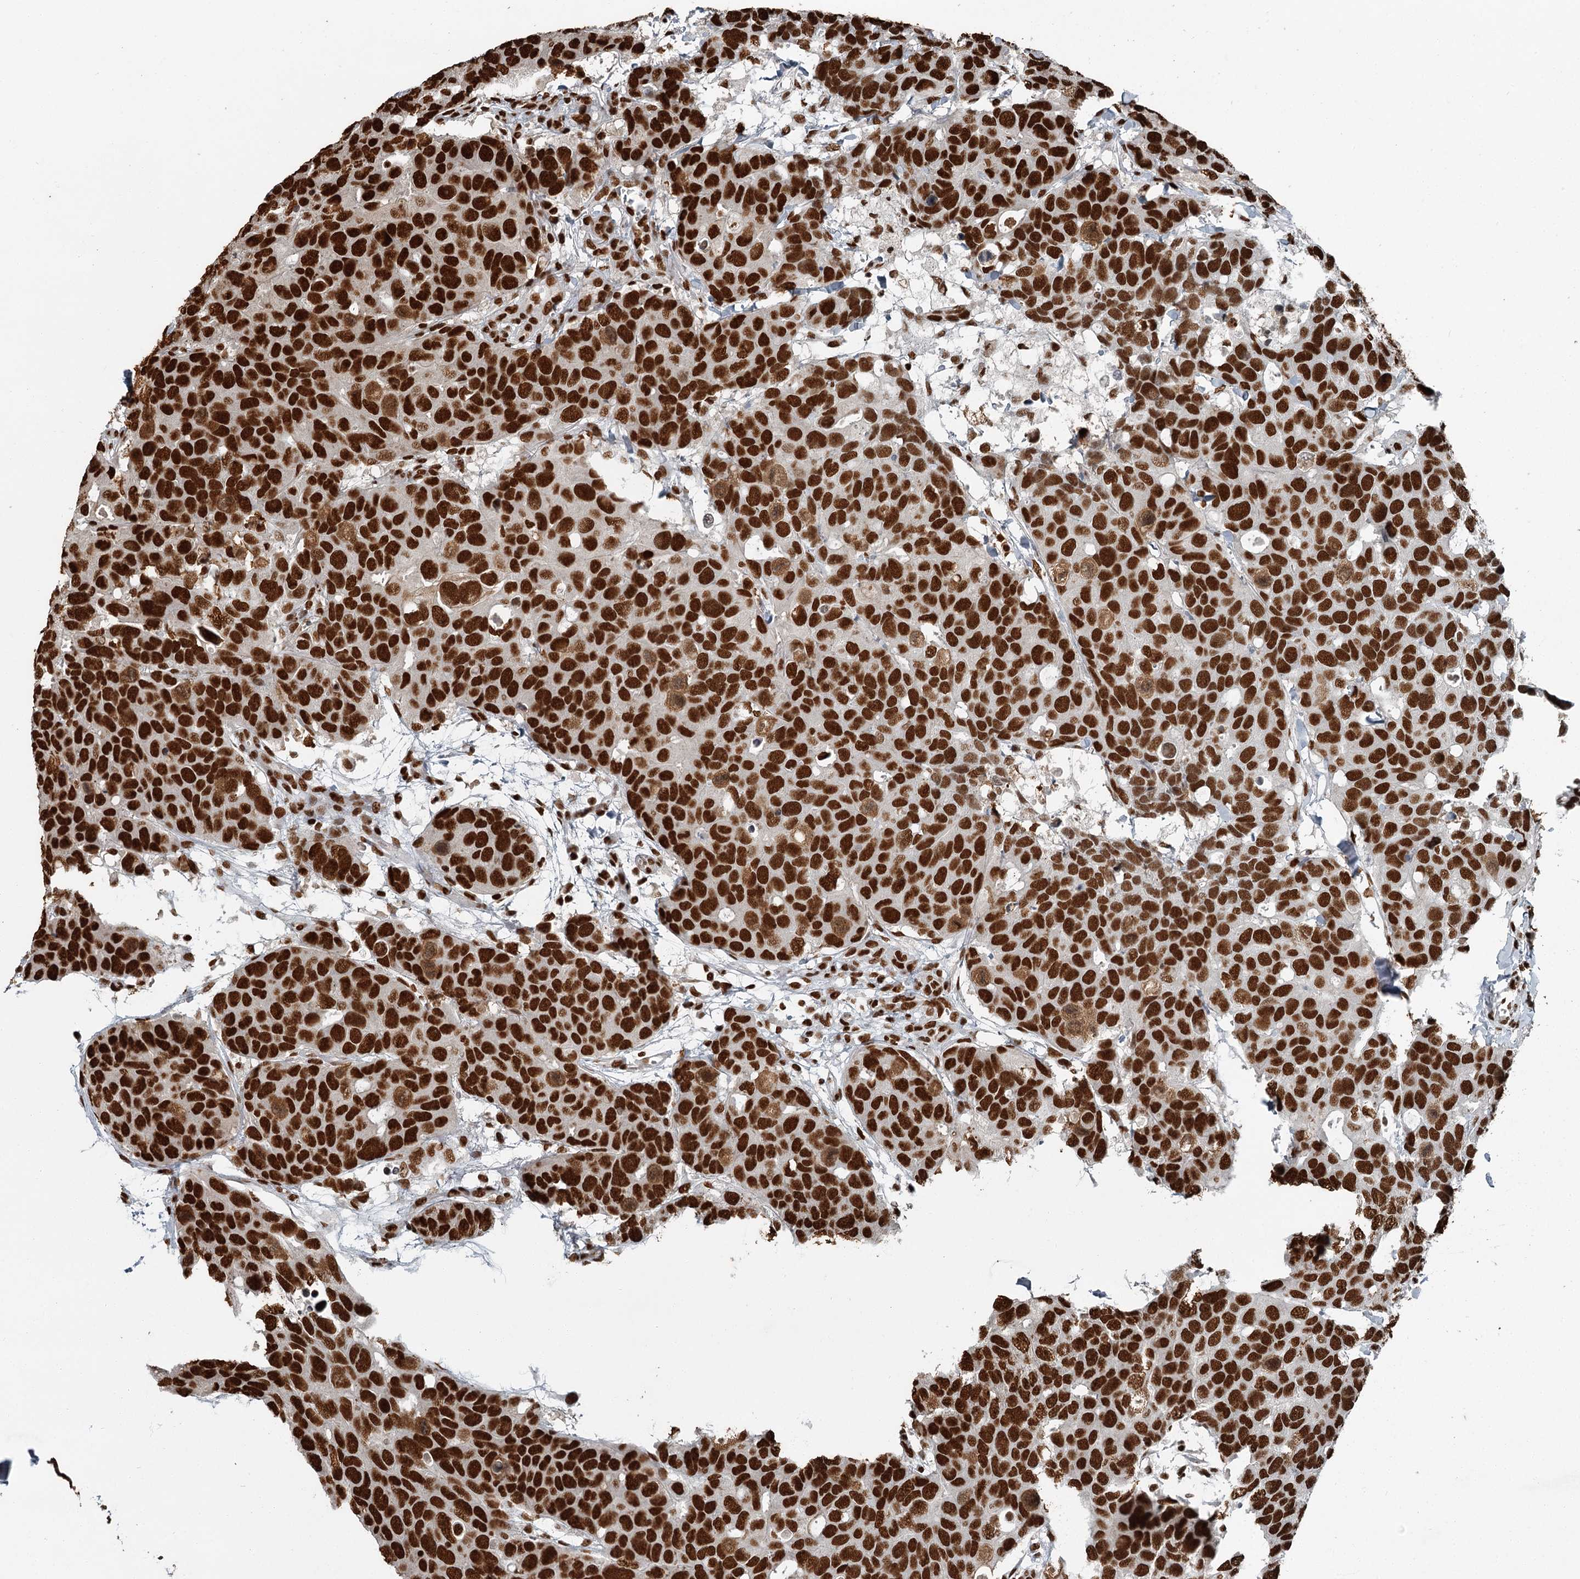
{"staining": {"intensity": "strong", "quantity": ">75%", "location": "nuclear"}, "tissue": "breast cancer", "cell_type": "Tumor cells", "image_type": "cancer", "snomed": [{"axis": "morphology", "description": "Duct carcinoma"}, {"axis": "topography", "description": "Breast"}], "caption": "A high amount of strong nuclear staining is seen in approximately >75% of tumor cells in breast cancer (intraductal carcinoma) tissue.", "gene": "RBBP7", "patient": {"sex": "female", "age": 83}}